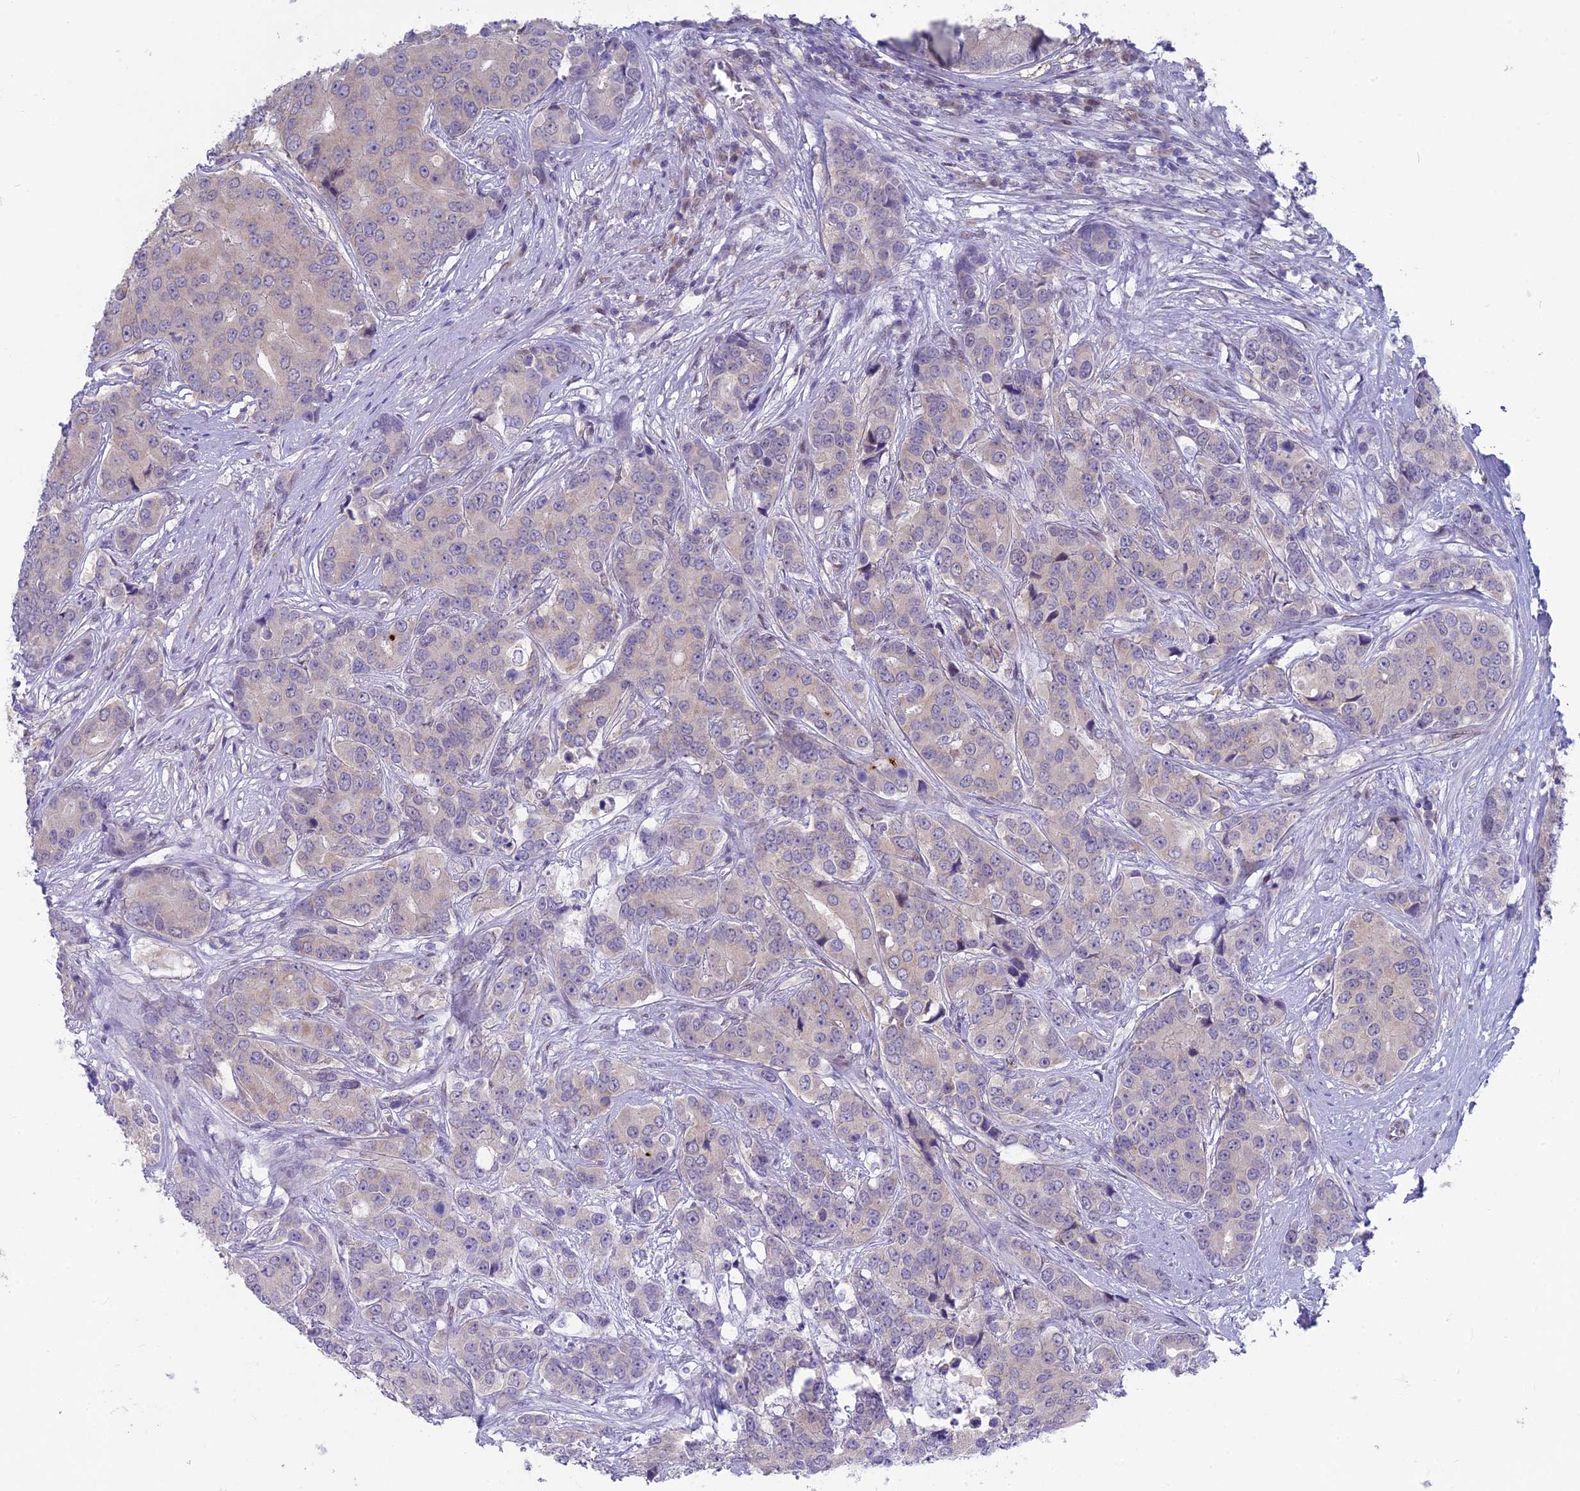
{"staining": {"intensity": "negative", "quantity": "none", "location": "none"}, "tissue": "prostate cancer", "cell_type": "Tumor cells", "image_type": "cancer", "snomed": [{"axis": "morphology", "description": "Adenocarcinoma, High grade"}, {"axis": "topography", "description": "Prostate"}], "caption": "Immunohistochemistry (IHC) micrograph of prostate adenocarcinoma (high-grade) stained for a protein (brown), which shows no staining in tumor cells.", "gene": "SNTN", "patient": {"sex": "male", "age": 62}}